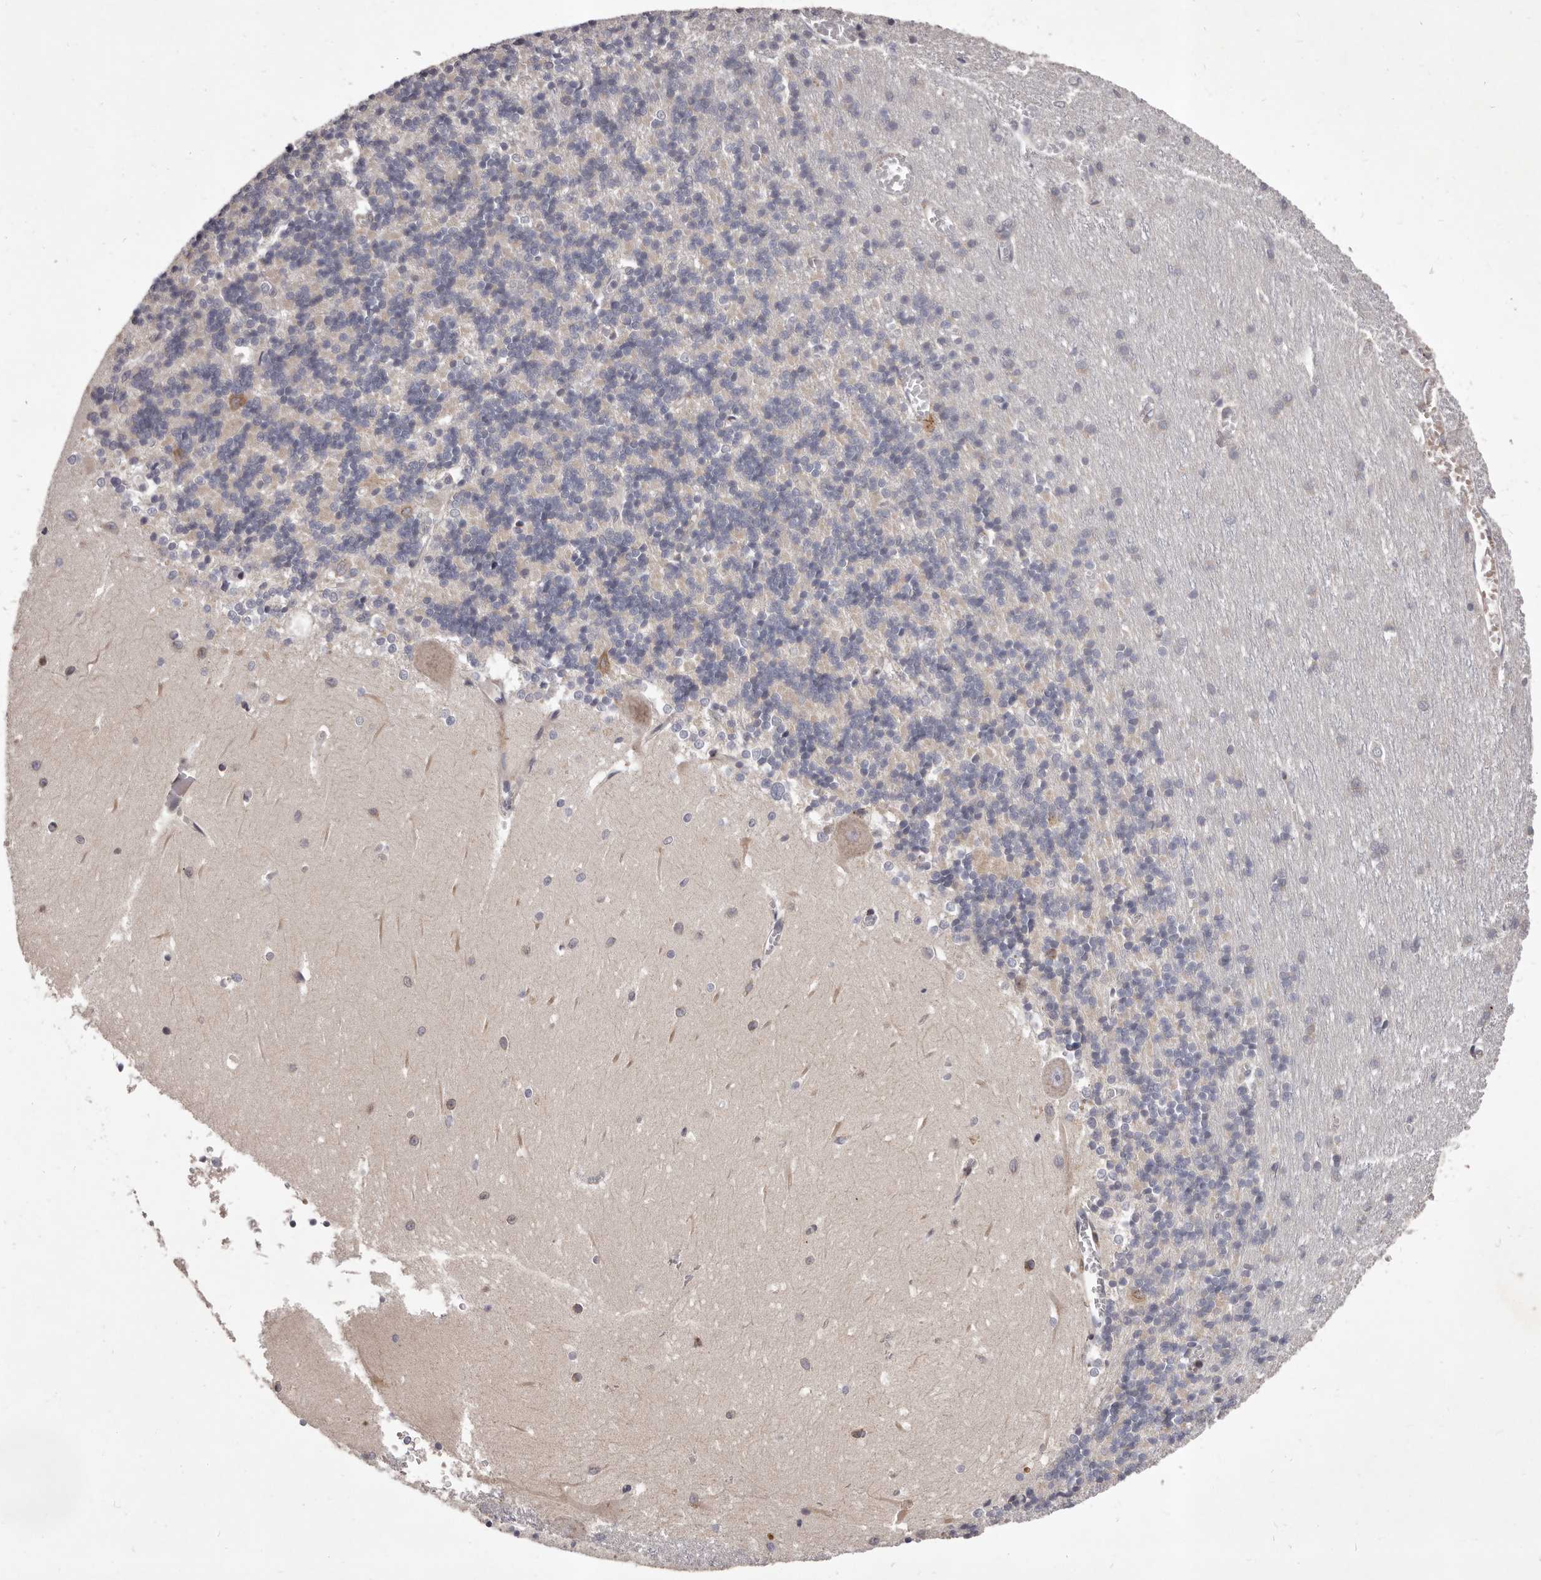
{"staining": {"intensity": "negative", "quantity": "none", "location": "none"}, "tissue": "cerebellum", "cell_type": "Cells in granular layer", "image_type": "normal", "snomed": [{"axis": "morphology", "description": "Normal tissue, NOS"}, {"axis": "topography", "description": "Cerebellum"}], "caption": "Cerebellum was stained to show a protein in brown. There is no significant expression in cells in granular layer. (DAB (3,3'-diaminobenzidine) immunohistochemistry (IHC) with hematoxylin counter stain).", "gene": "ALPK1", "patient": {"sex": "male", "age": 37}}